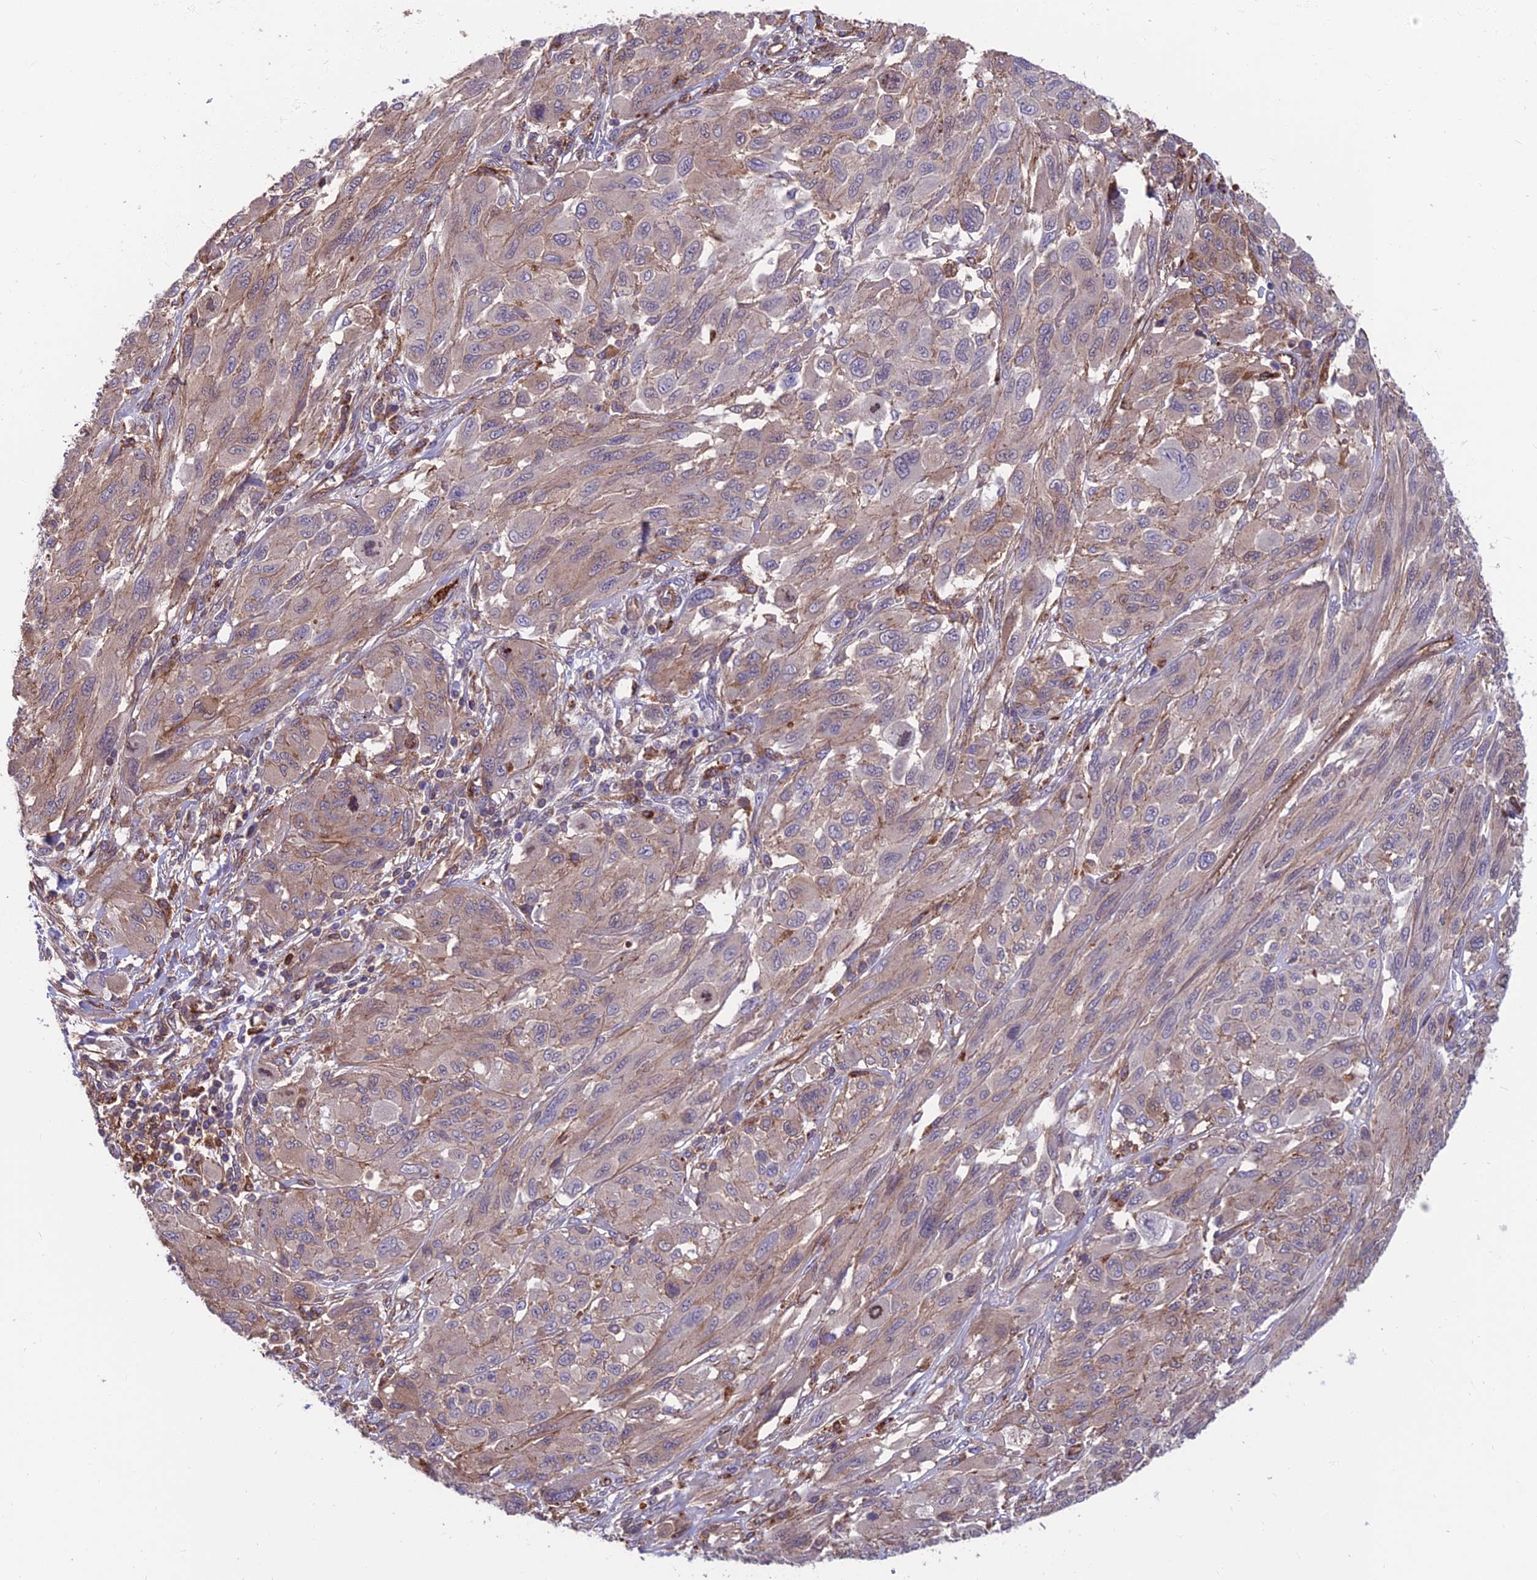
{"staining": {"intensity": "negative", "quantity": "none", "location": "none"}, "tissue": "melanoma", "cell_type": "Tumor cells", "image_type": "cancer", "snomed": [{"axis": "morphology", "description": "Malignant melanoma, NOS"}, {"axis": "topography", "description": "Skin"}], "caption": "High magnification brightfield microscopy of malignant melanoma stained with DAB (3,3'-diaminobenzidine) (brown) and counterstained with hematoxylin (blue): tumor cells show no significant positivity.", "gene": "RTN4RL1", "patient": {"sex": "female", "age": 91}}